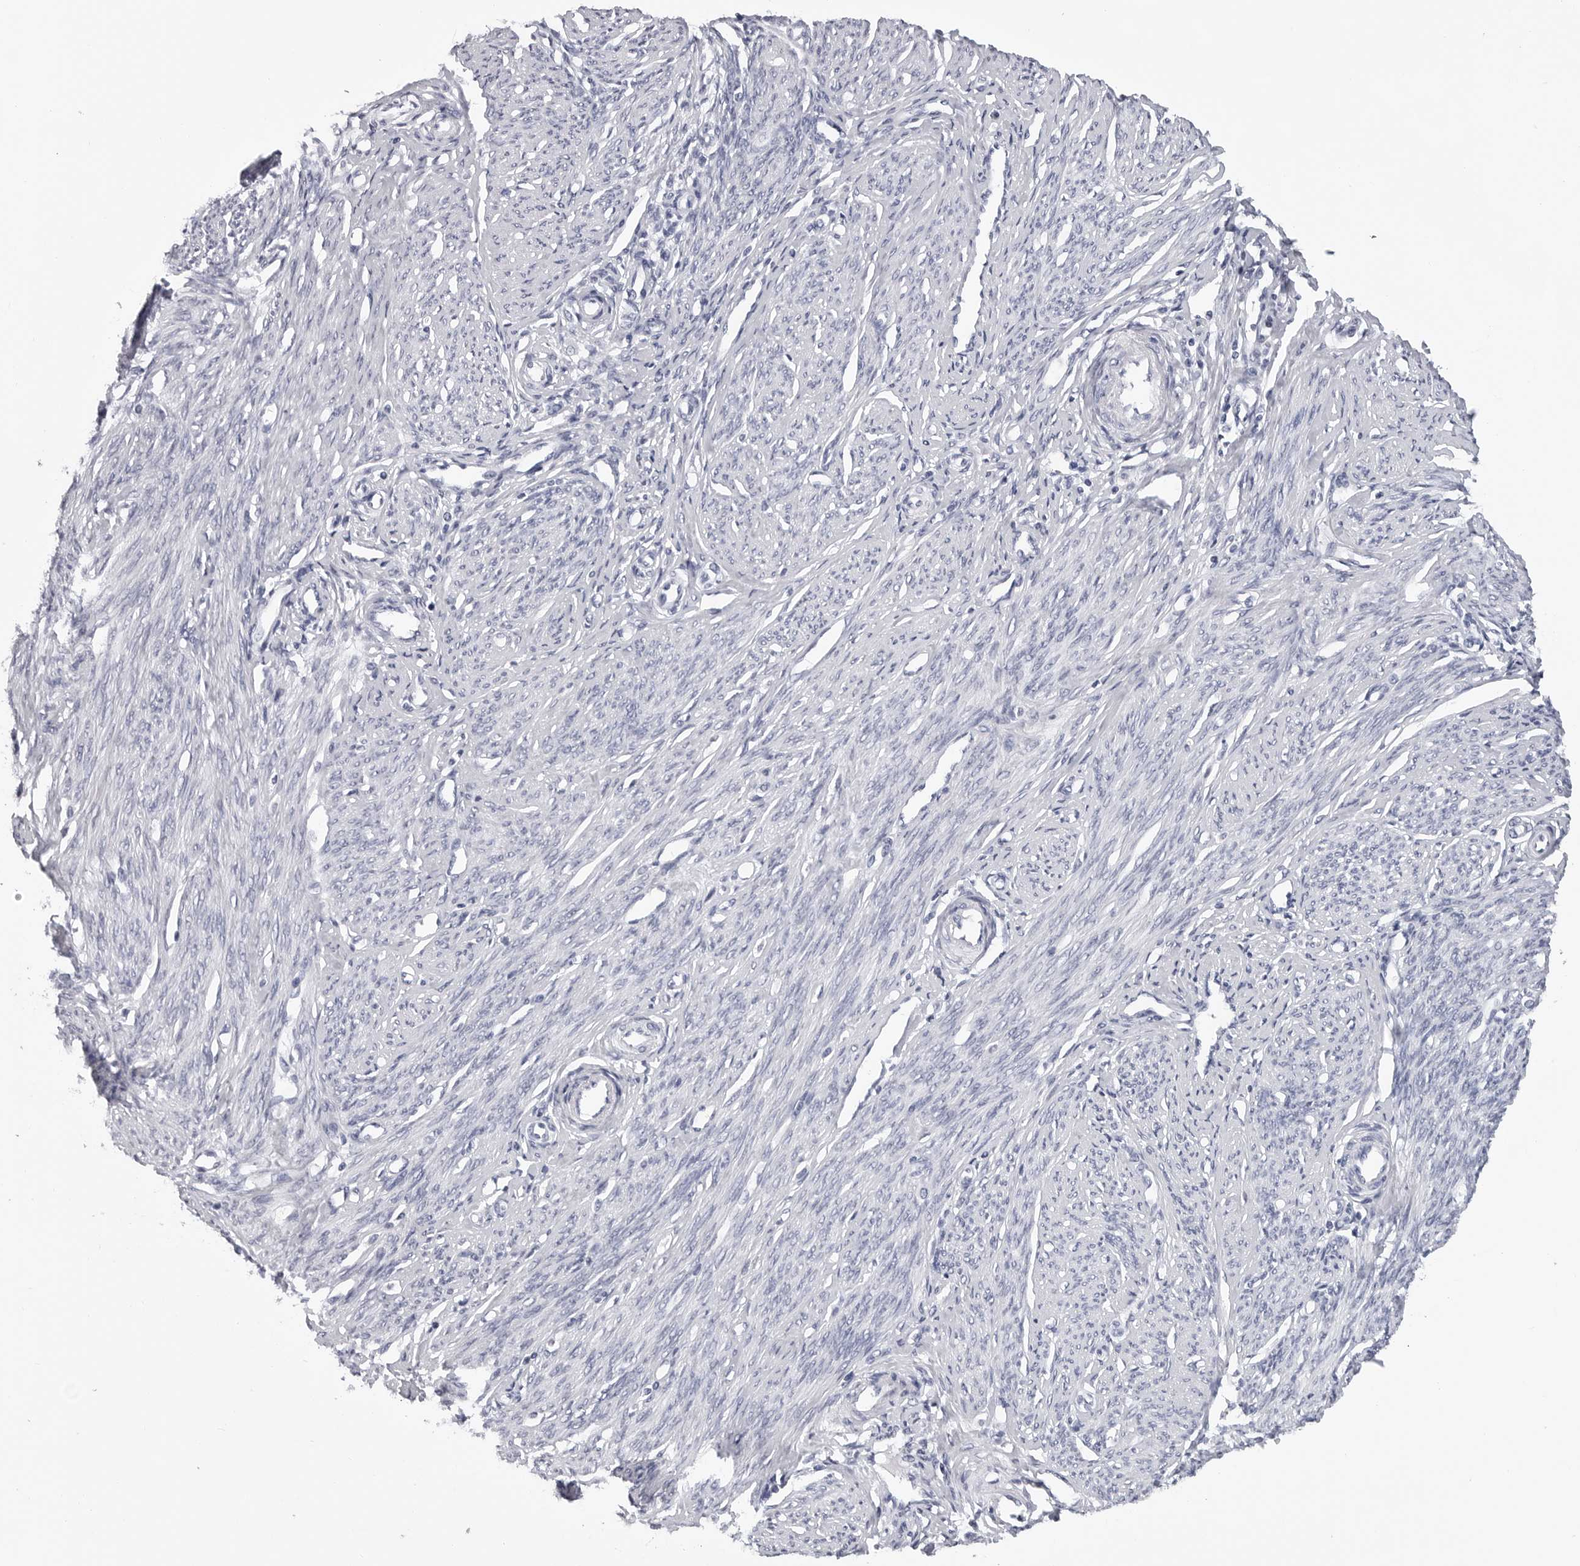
{"staining": {"intensity": "negative", "quantity": "none", "location": "none"}, "tissue": "endometrium", "cell_type": "Cells in endometrial stroma", "image_type": "normal", "snomed": [{"axis": "morphology", "description": "Normal tissue, NOS"}, {"axis": "topography", "description": "Endometrium"}], "caption": "This is a image of IHC staining of benign endometrium, which shows no staining in cells in endometrial stroma. (DAB immunohistochemistry (IHC), high magnification).", "gene": "GNL2", "patient": {"sex": "female", "age": 56}}